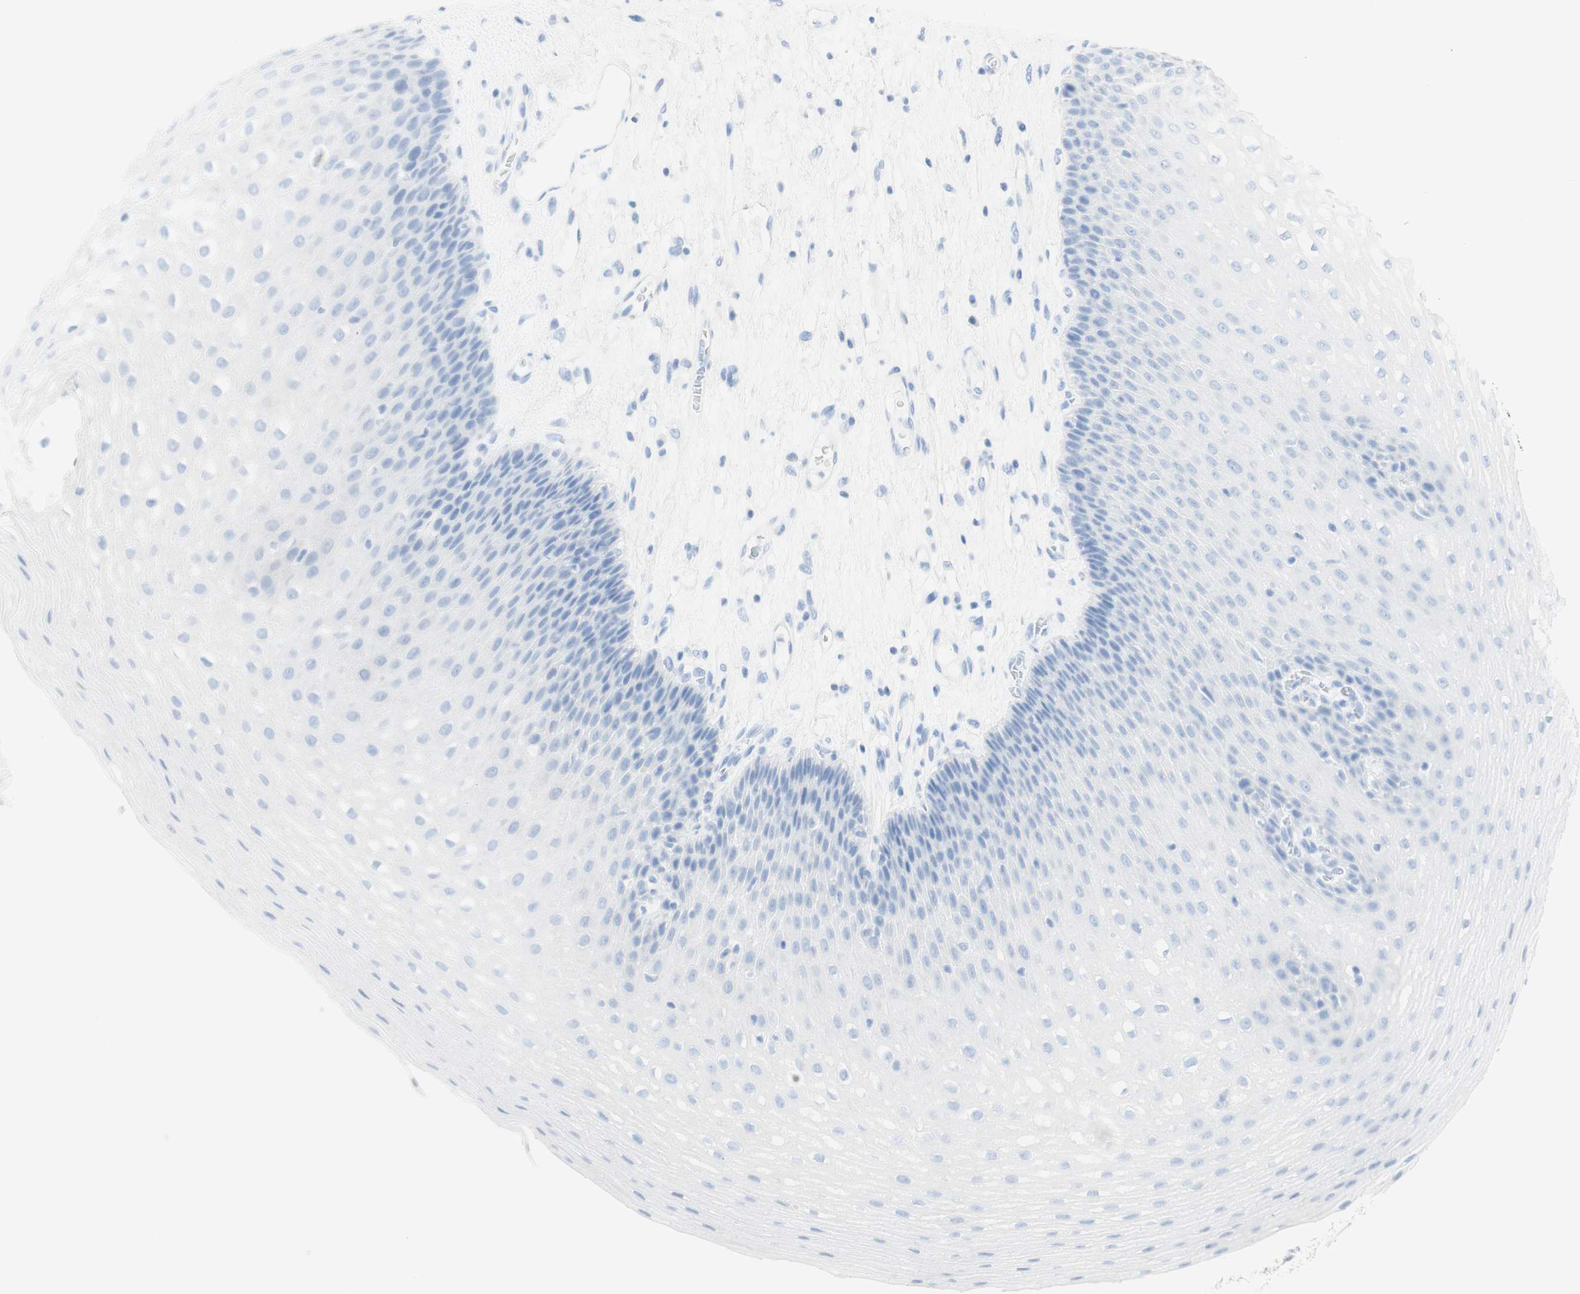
{"staining": {"intensity": "negative", "quantity": "none", "location": "none"}, "tissue": "esophagus", "cell_type": "Squamous epithelial cells", "image_type": "normal", "snomed": [{"axis": "morphology", "description": "Normal tissue, NOS"}, {"axis": "topography", "description": "Esophagus"}], "caption": "Photomicrograph shows no protein positivity in squamous epithelial cells of unremarkable esophagus. (Immunohistochemistry (ihc), brightfield microscopy, high magnification).", "gene": "TPO", "patient": {"sex": "male", "age": 48}}